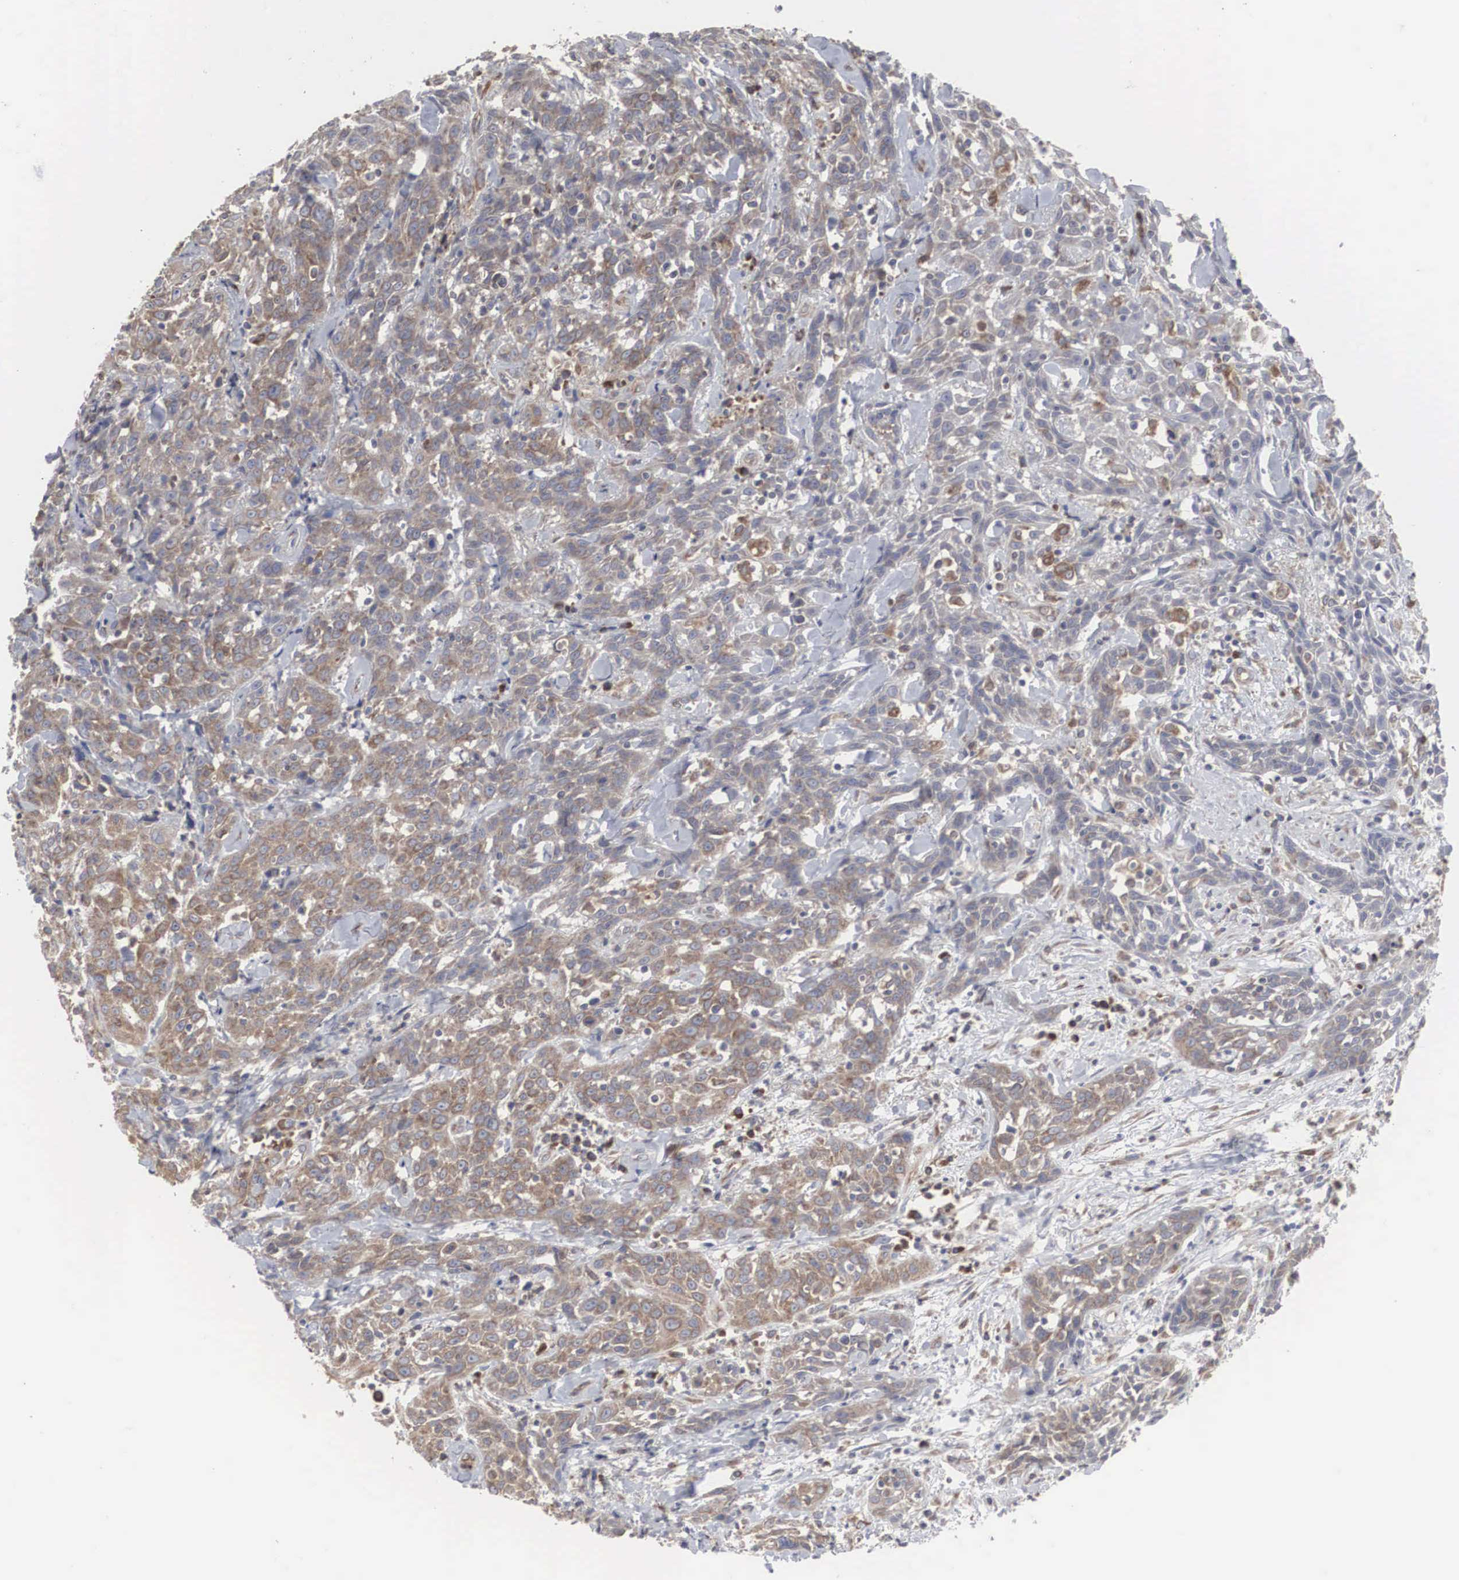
{"staining": {"intensity": "moderate", "quantity": ">75%", "location": "cytoplasmic/membranous"}, "tissue": "head and neck cancer", "cell_type": "Tumor cells", "image_type": "cancer", "snomed": [{"axis": "morphology", "description": "Squamous cell carcinoma, NOS"}, {"axis": "topography", "description": "Oral tissue"}, {"axis": "topography", "description": "Head-Neck"}], "caption": "Tumor cells display medium levels of moderate cytoplasmic/membranous staining in approximately >75% of cells in head and neck cancer.", "gene": "MIA2", "patient": {"sex": "female", "age": 82}}